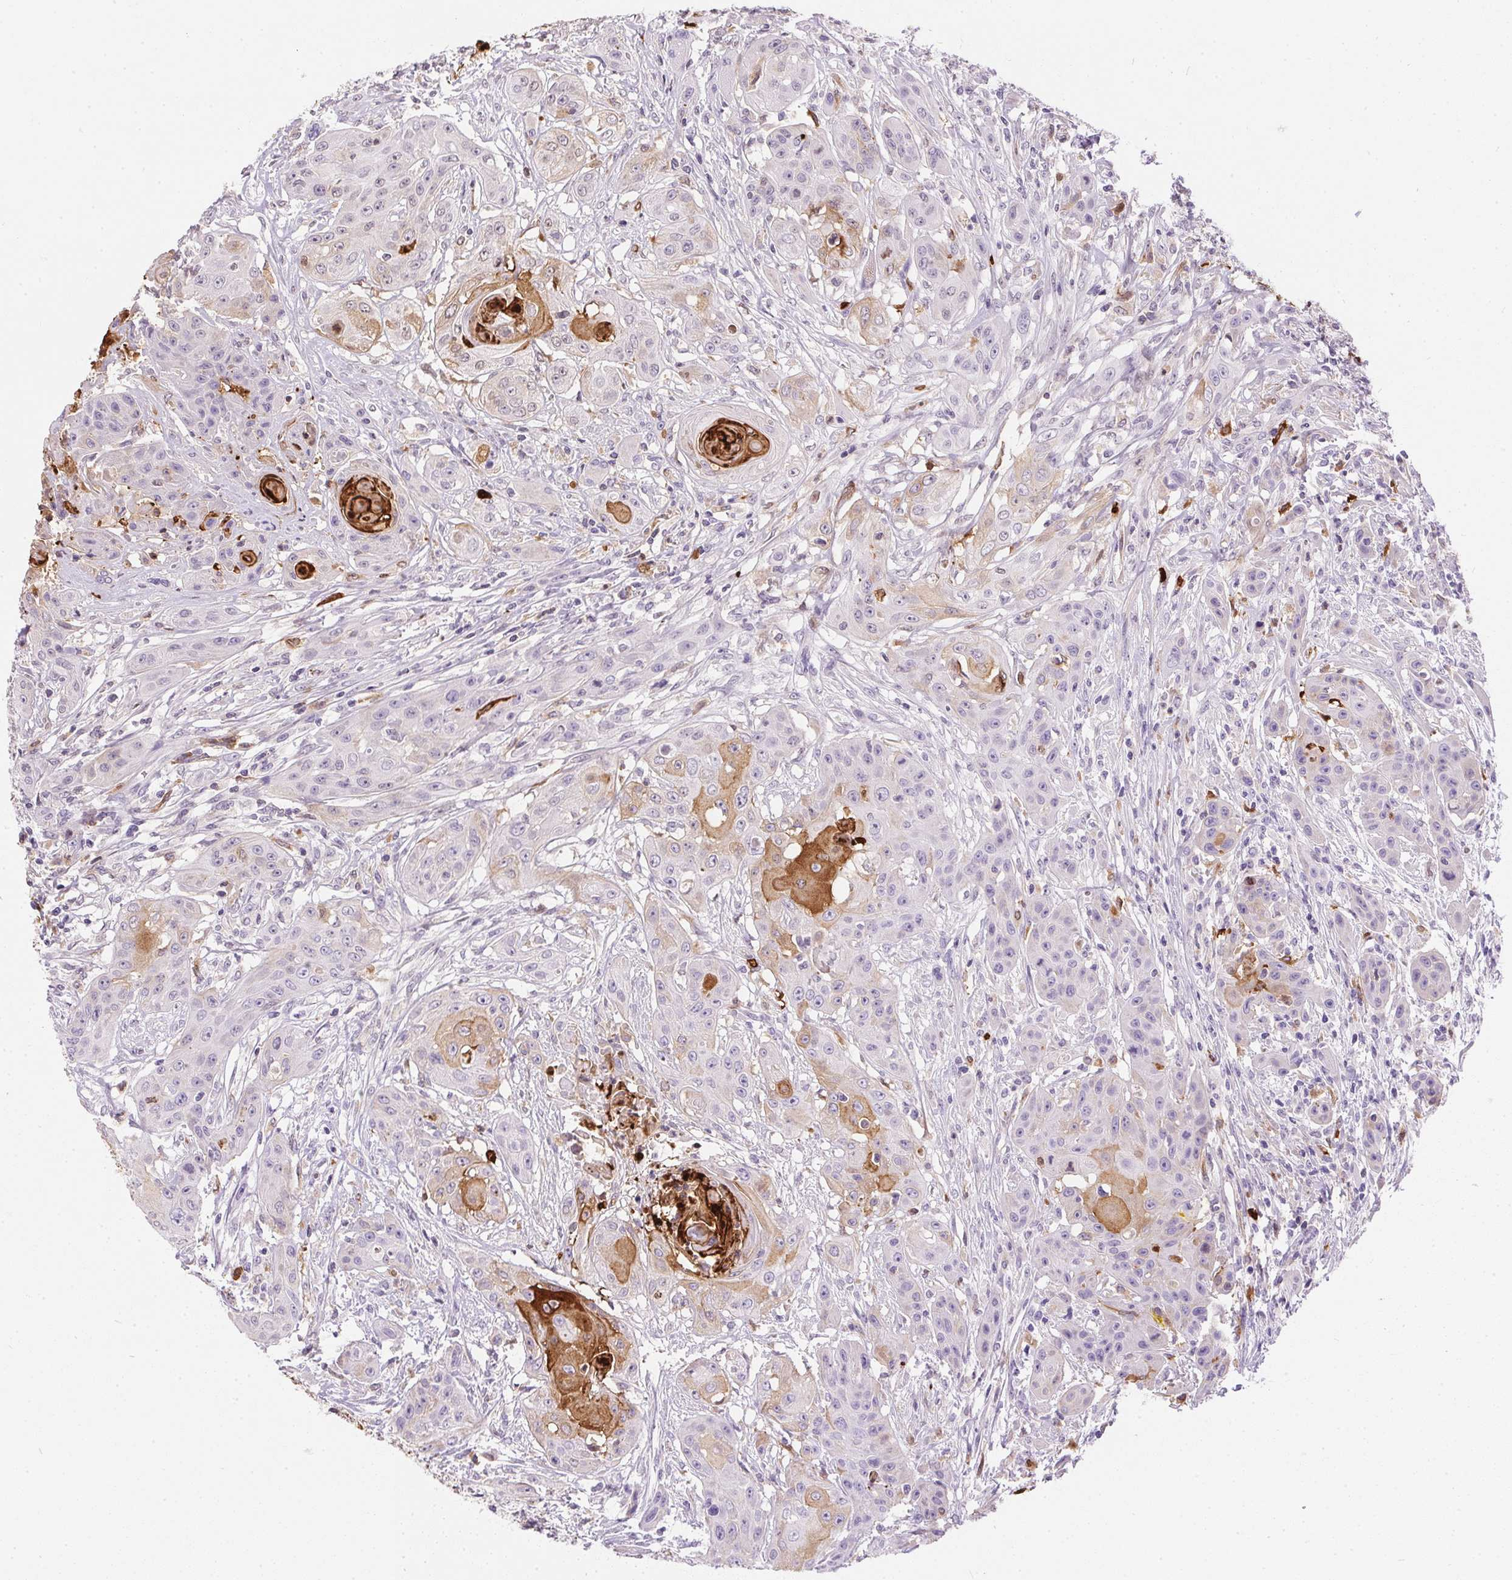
{"staining": {"intensity": "moderate", "quantity": "<25%", "location": "cytoplasmic/membranous,nuclear"}, "tissue": "head and neck cancer", "cell_type": "Tumor cells", "image_type": "cancer", "snomed": [{"axis": "morphology", "description": "Squamous cell carcinoma, NOS"}, {"axis": "topography", "description": "Oral tissue"}, {"axis": "topography", "description": "Head-Neck"}, {"axis": "topography", "description": "Neck, NOS"}], "caption": "Moderate cytoplasmic/membranous and nuclear expression for a protein is seen in about <25% of tumor cells of head and neck cancer using immunohistochemistry.", "gene": "ORM1", "patient": {"sex": "female", "age": 55}}